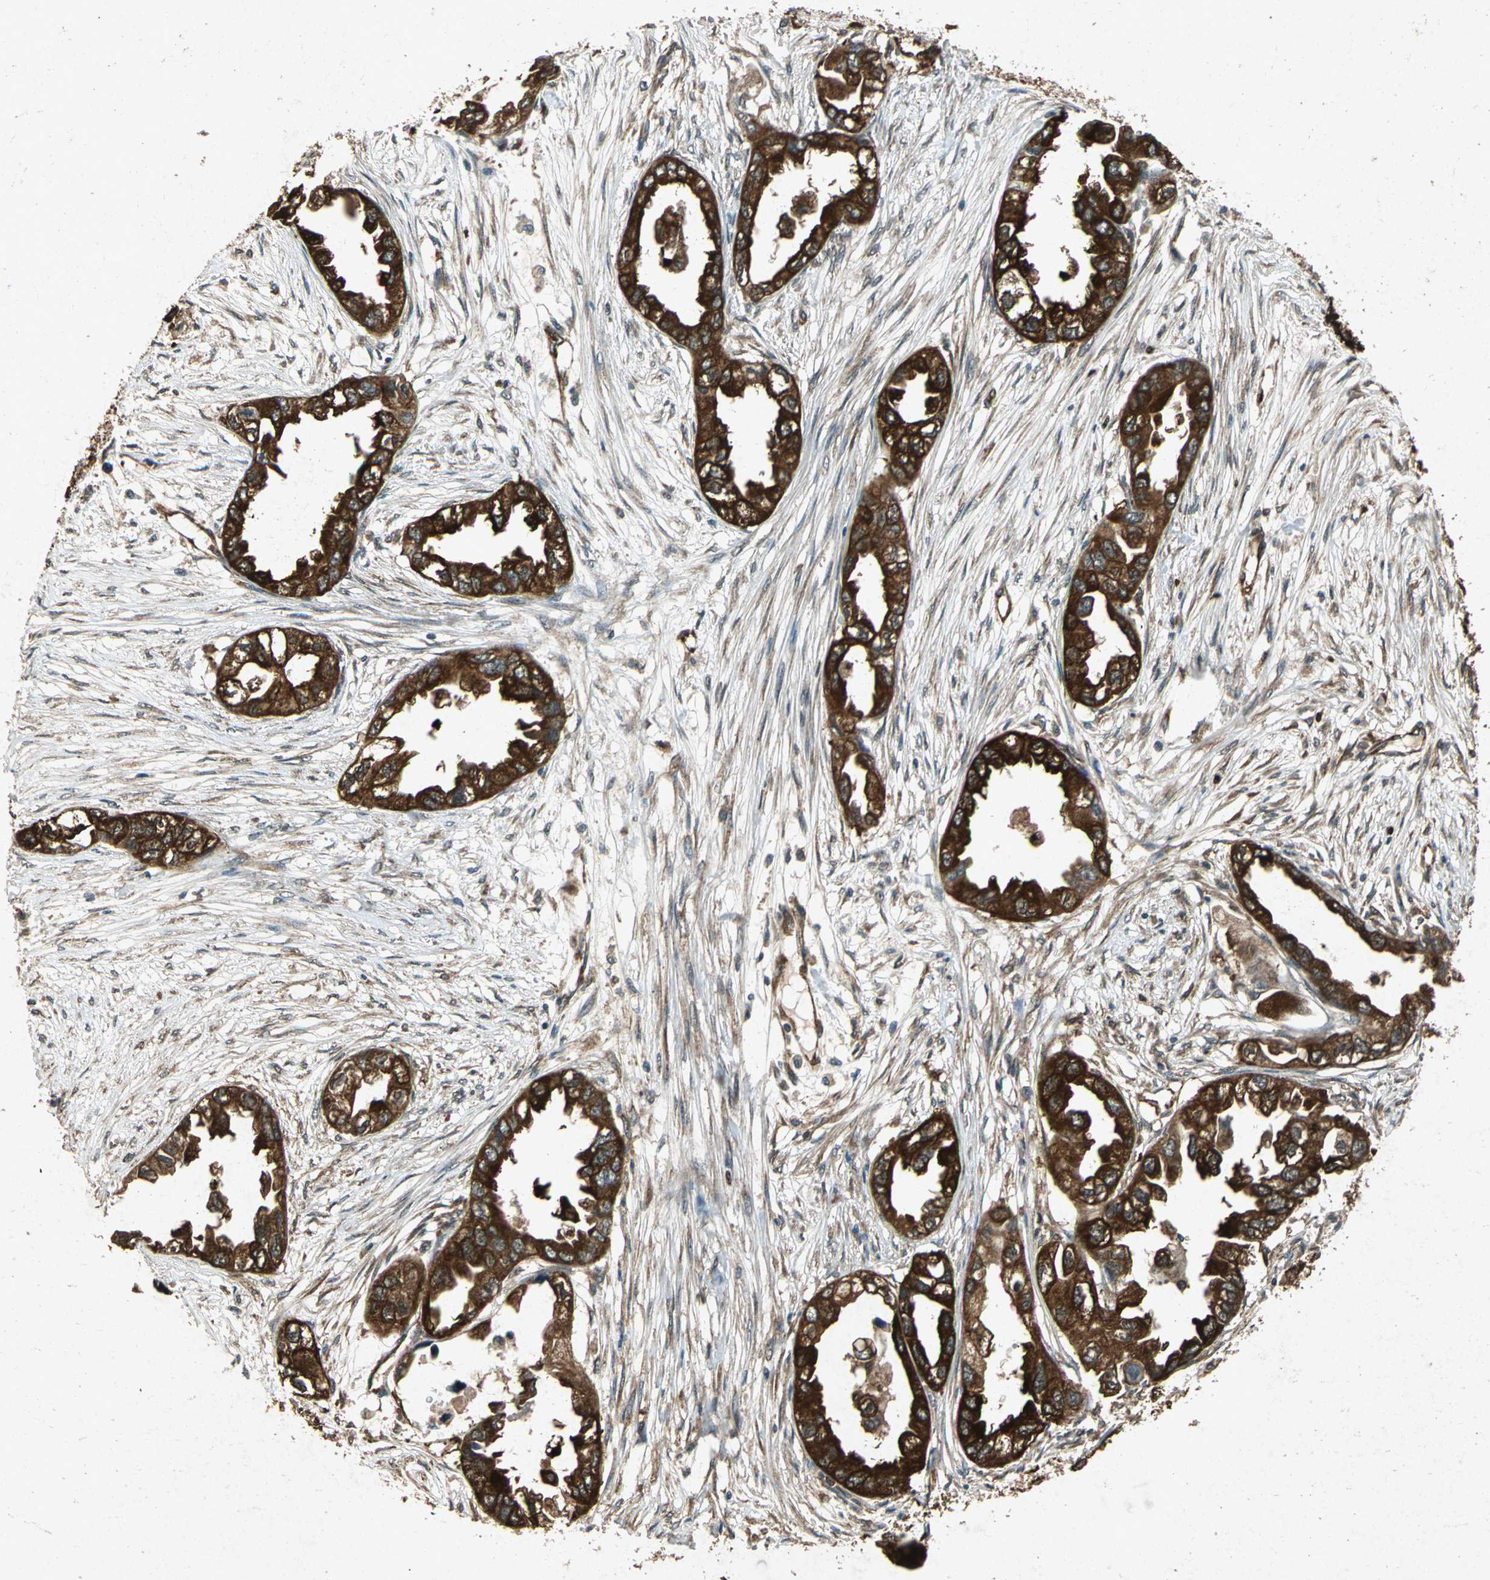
{"staining": {"intensity": "strong", "quantity": ">75%", "location": "cytoplasmic/membranous"}, "tissue": "endometrial cancer", "cell_type": "Tumor cells", "image_type": "cancer", "snomed": [{"axis": "morphology", "description": "Adenocarcinoma, NOS"}, {"axis": "topography", "description": "Endometrium"}], "caption": "Adenocarcinoma (endometrial) stained for a protein (brown) demonstrates strong cytoplasmic/membranous positive staining in about >75% of tumor cells.", "gene": "HSP90AB1", "patient": {"sex": "female", "age": 67}}